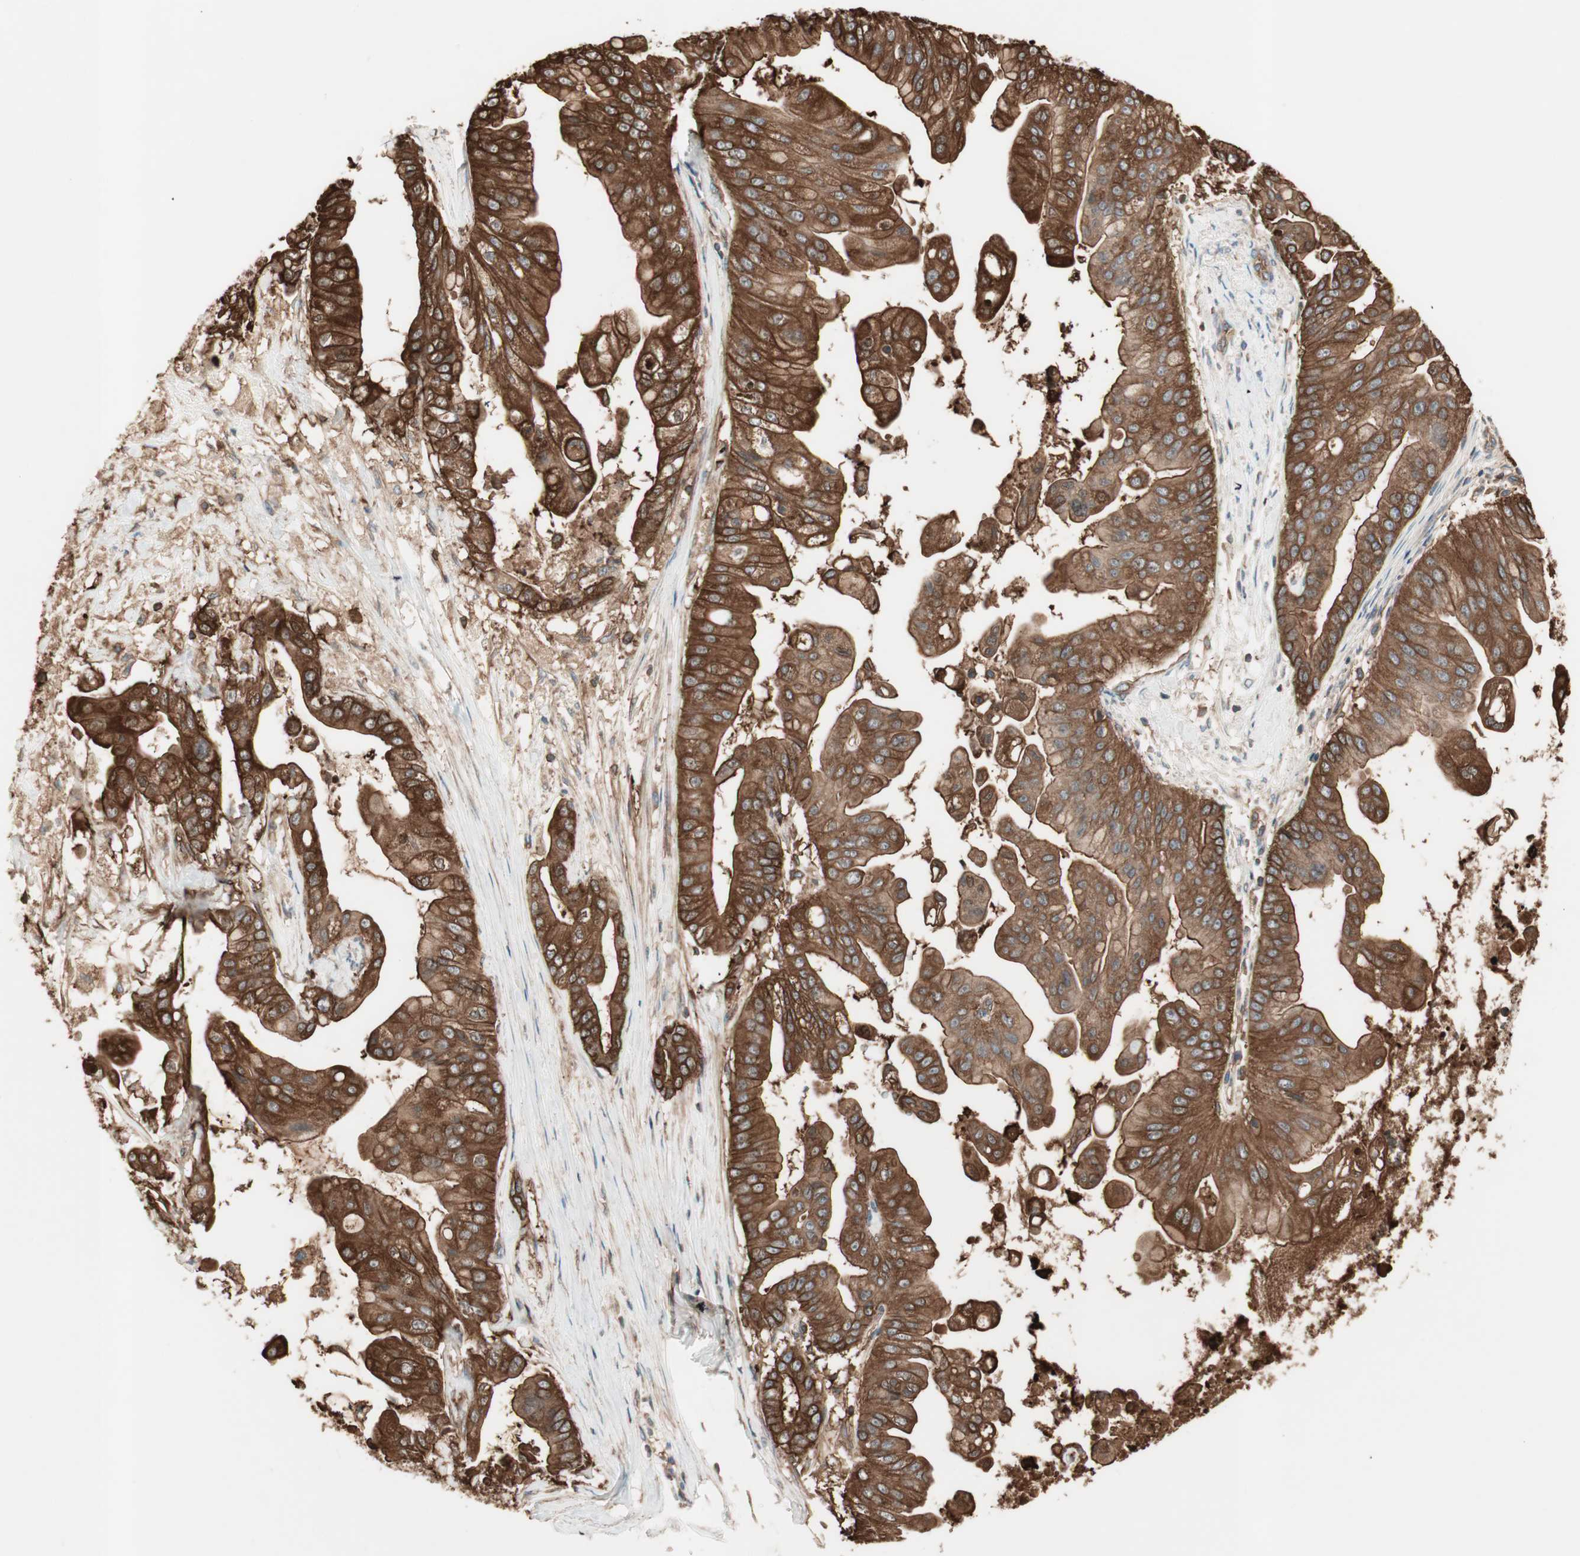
{"staining": {"intensity": "strong", "quantity": ">75%", "location": "cytoplasmic/membranous"}, "tissue": "pancreatic cancer", "cell_type": "Tumor cells", "image_type": "cancer", "snomed": [{"axis": "morphology", "description": "Adenocarcinoma, NOS"}, {"axis": "topography", "description": "Pancreas"}], "caption": "The micrograph demonstrates staining of pancreatic cancer (adenocarcinoma), revealing strong cytoplasmic/membranous protein expression (brown color) within tumor cells.", "gene": "TCP11L1", "patient": {"sex": "female", "age": 75}}